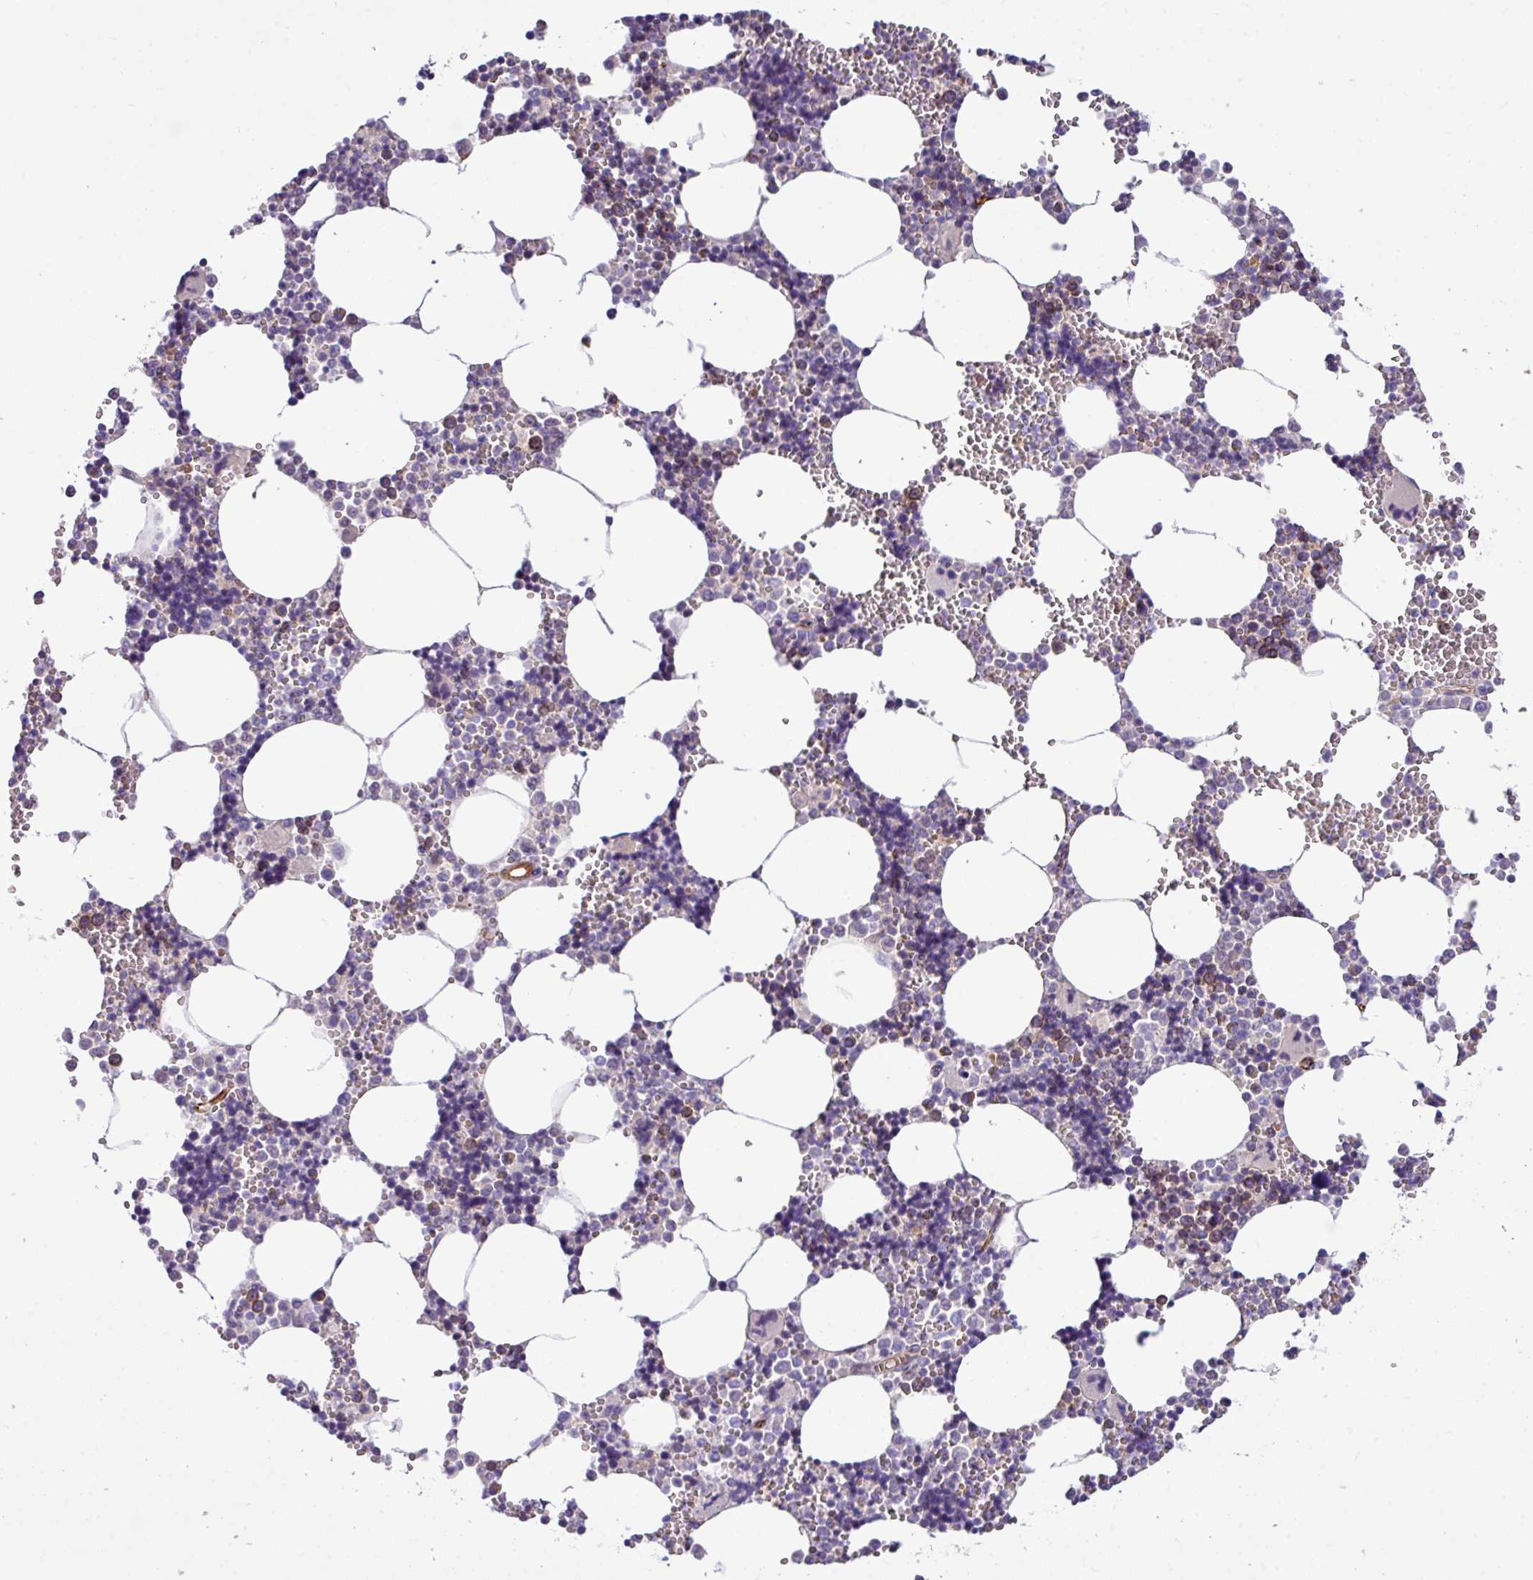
{"staining": {"intensity": "moderate", "quantity": "<25%", "location": "cytoplasmic/membranous"}, "tissue": "bone marrow", "cell_type": "Hematopoietic cells", "image_type": "normal", "snomed": [{"axis": "morphology", "description": "Normal tissue, NOS"}, {"axis": "topography", "description": "Bone marrow"}], "caption": "Hematopoietic cells exhibit moderate cytoplasmic/membranous expression in about <25% of cells in normal bone marrow.", "gene": "PARD6A", "patient": {"sex": "male", "age": 54}}